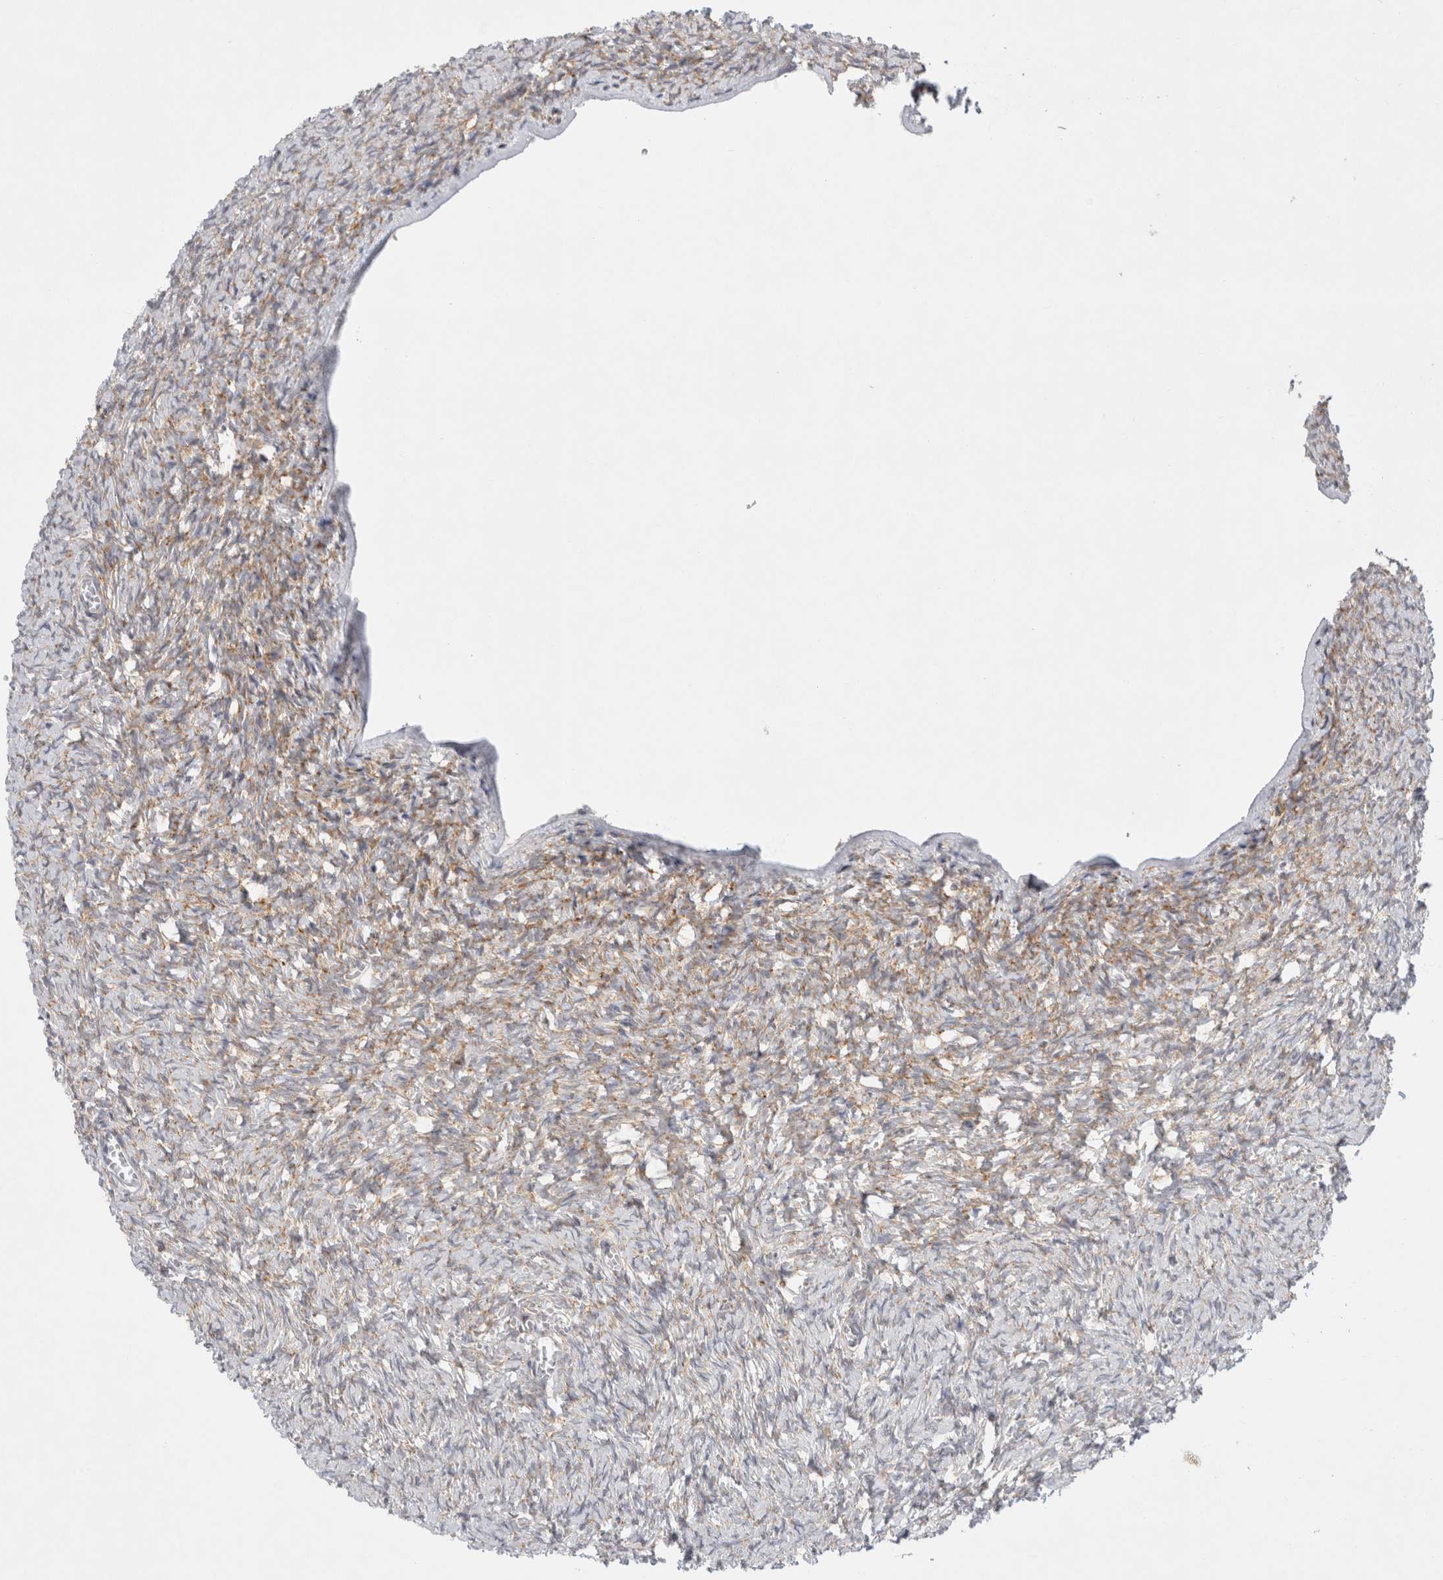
{"staining": {"intensity": "strong", "quantity": ">75%", "location": "nuclear"}, "tissue": "ovary", "cell_type": "Follicle cells", "image_type": "normal", "snomed": [{"axis": "morphology", "description": "Normal tissue, NOS"}, {"axis": "topography", "description": "Ovary"}], "caption": "Follicle cells demonstrate high levels of strong nuclear staining in approximately >75% of cells in benign human ovary.", "gene": "TRMT1L", "patient": {"sex": "female", "age": 27}}